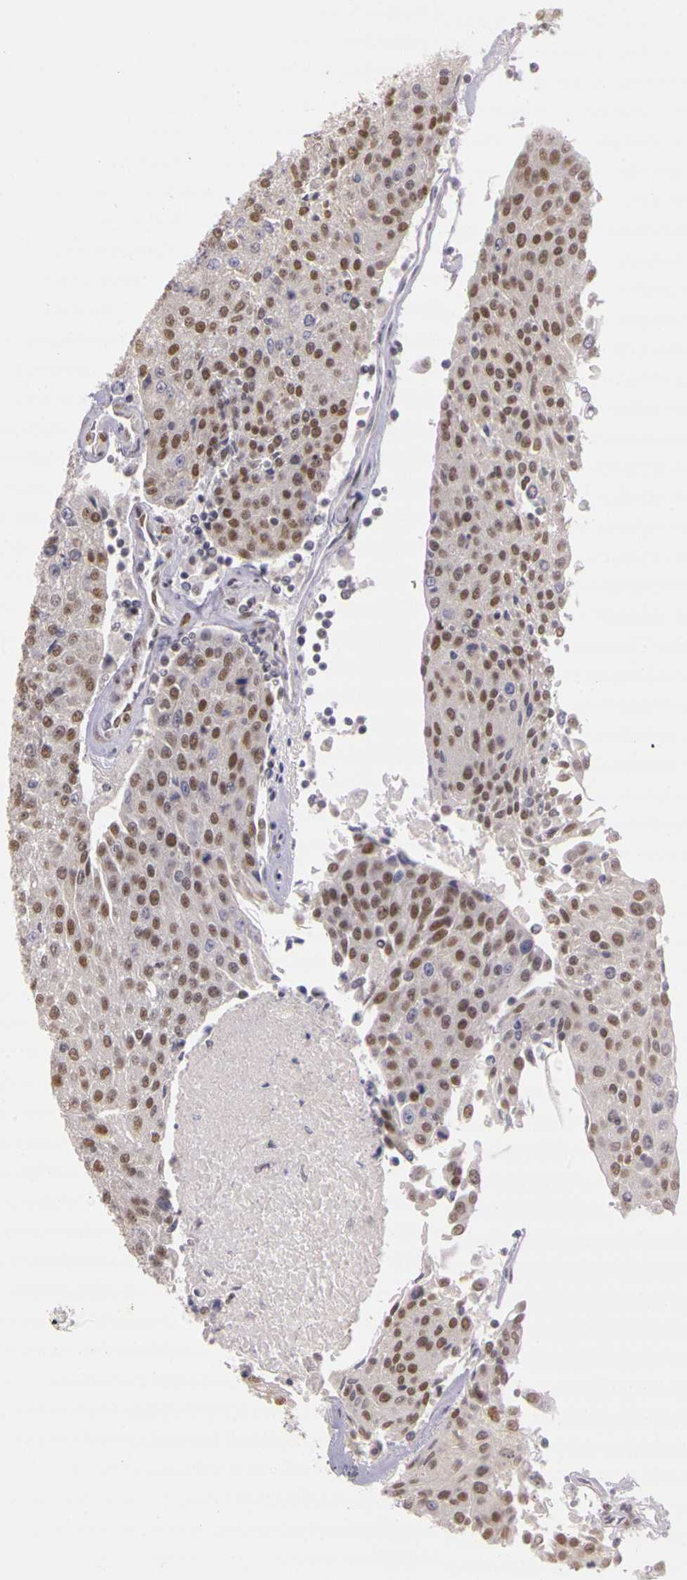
{"staining": {"intensity": "moderate", "quantity": "25%-75%", "location": "nuclear"}, "tissue": "urothelial cancer", "cell_type": "Tumor cells", "image_type": "cancer", "snomed": [{"axis": "morphology", "description": "Urothelial carcinoma, High grade"}, {"axis": "topography", "description": "Urinary bladder"}], "caption": "Protein staining of urothelial cancer tissue exhibits moderate nuclear staining in approximately 25%-75% of tumor cells. The staining was performed using DAB, with brown indicating positive protein expression. Nuclei are stained blue with hematoxylin.", "gene": "WDR13", "patient": {"sex": "female", "age": 85}}